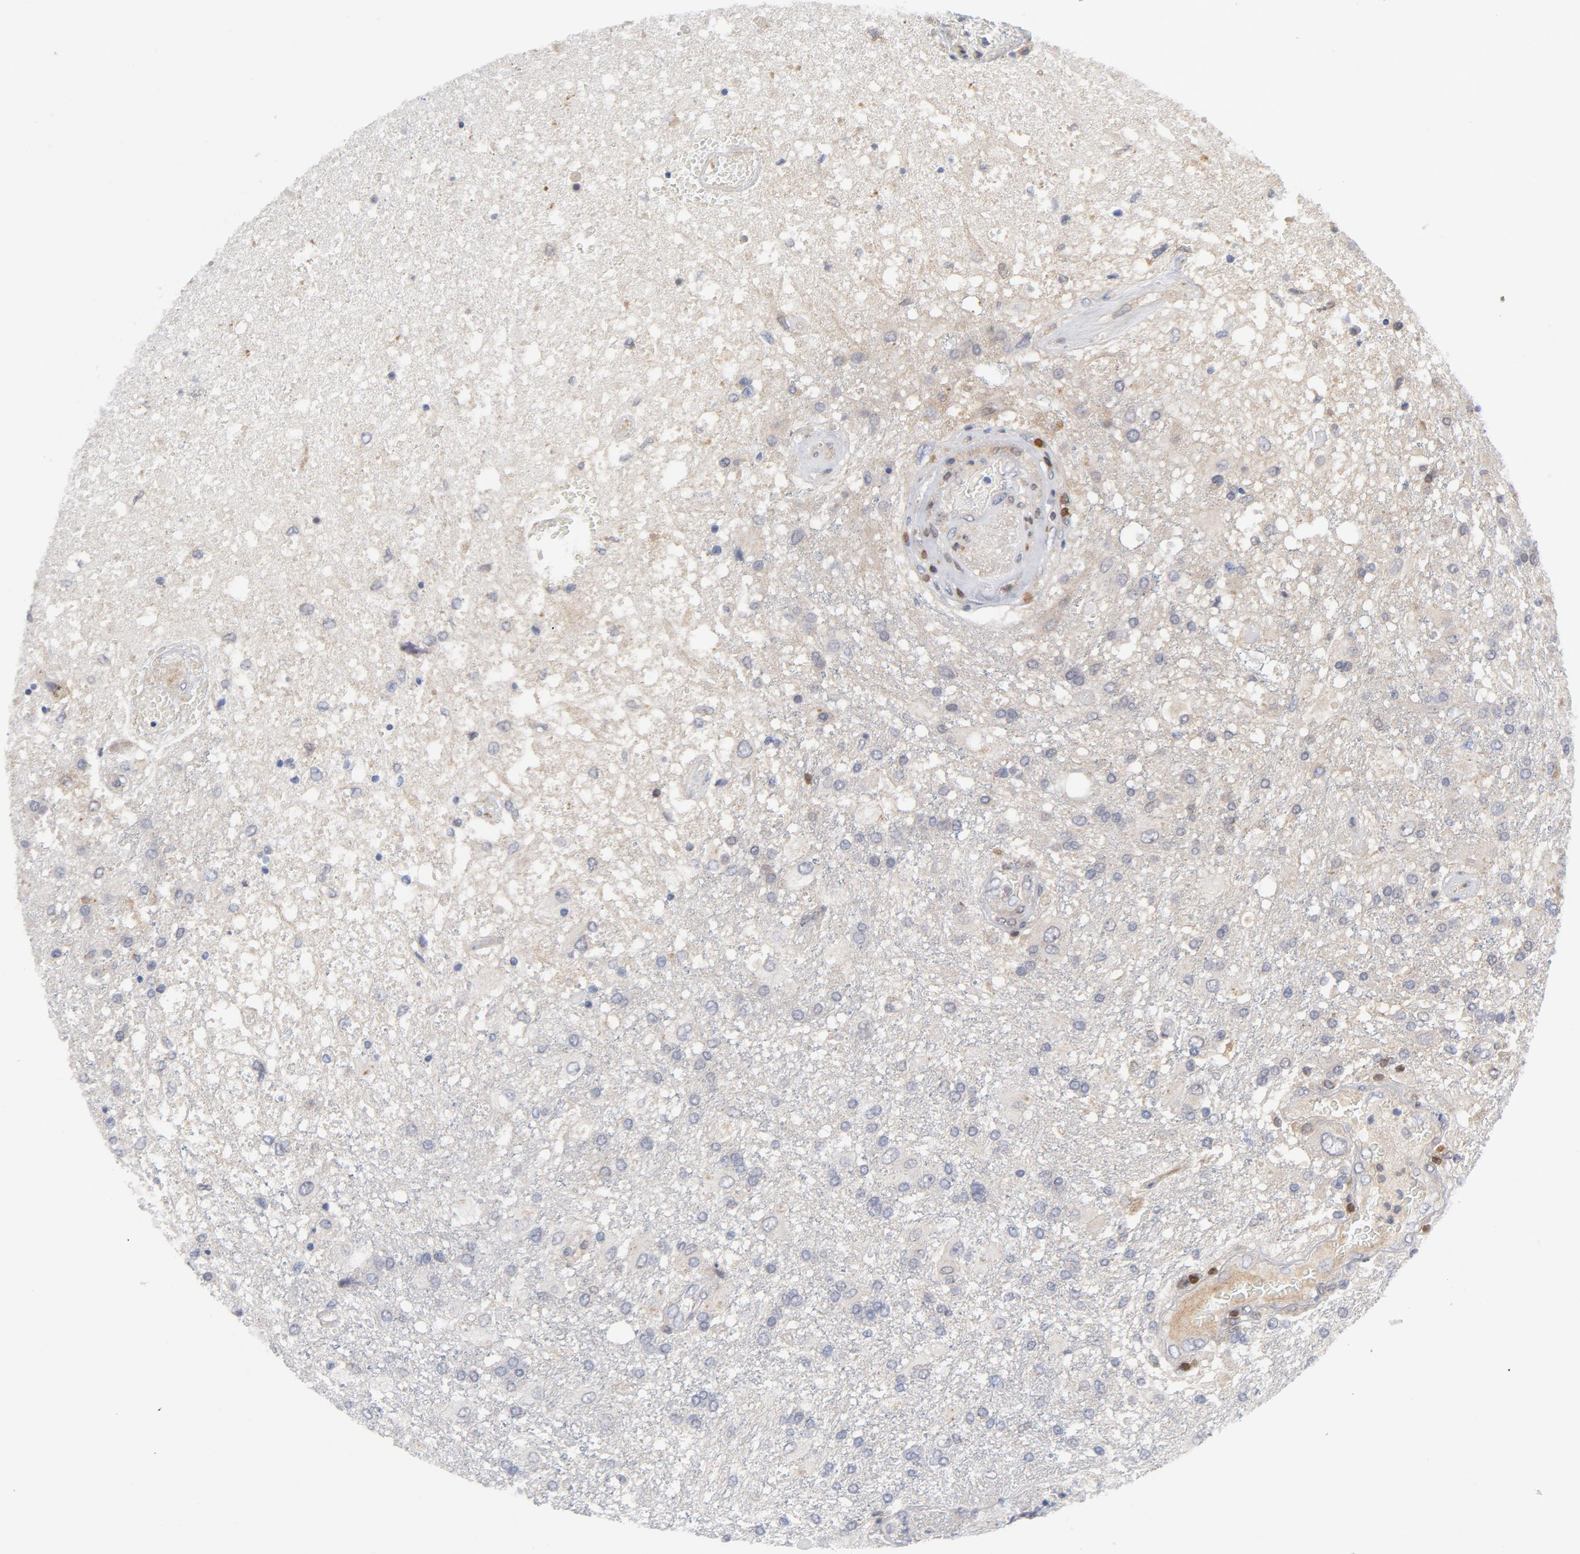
{"staining": {"intensity": "weak", "quantity": "25%-75%", "location": "cytoplasmic/membranous"}, "tissue": "glioma", "cell_type": "Tumor cells", "image_type": "cancer", "snomed": [{"axis": "morphology", "description": "Glioma, malignant, High grade"}, {"axis": "topography", "description": "Cerebral cortex"}], "caption": "IHC of glioma shows low levels of weak cytoplasmic/membranous positivity in about 25%-75% of tumor cells.", "gene": "TRADD", "patient": {"sex": "male", "age": 79}}